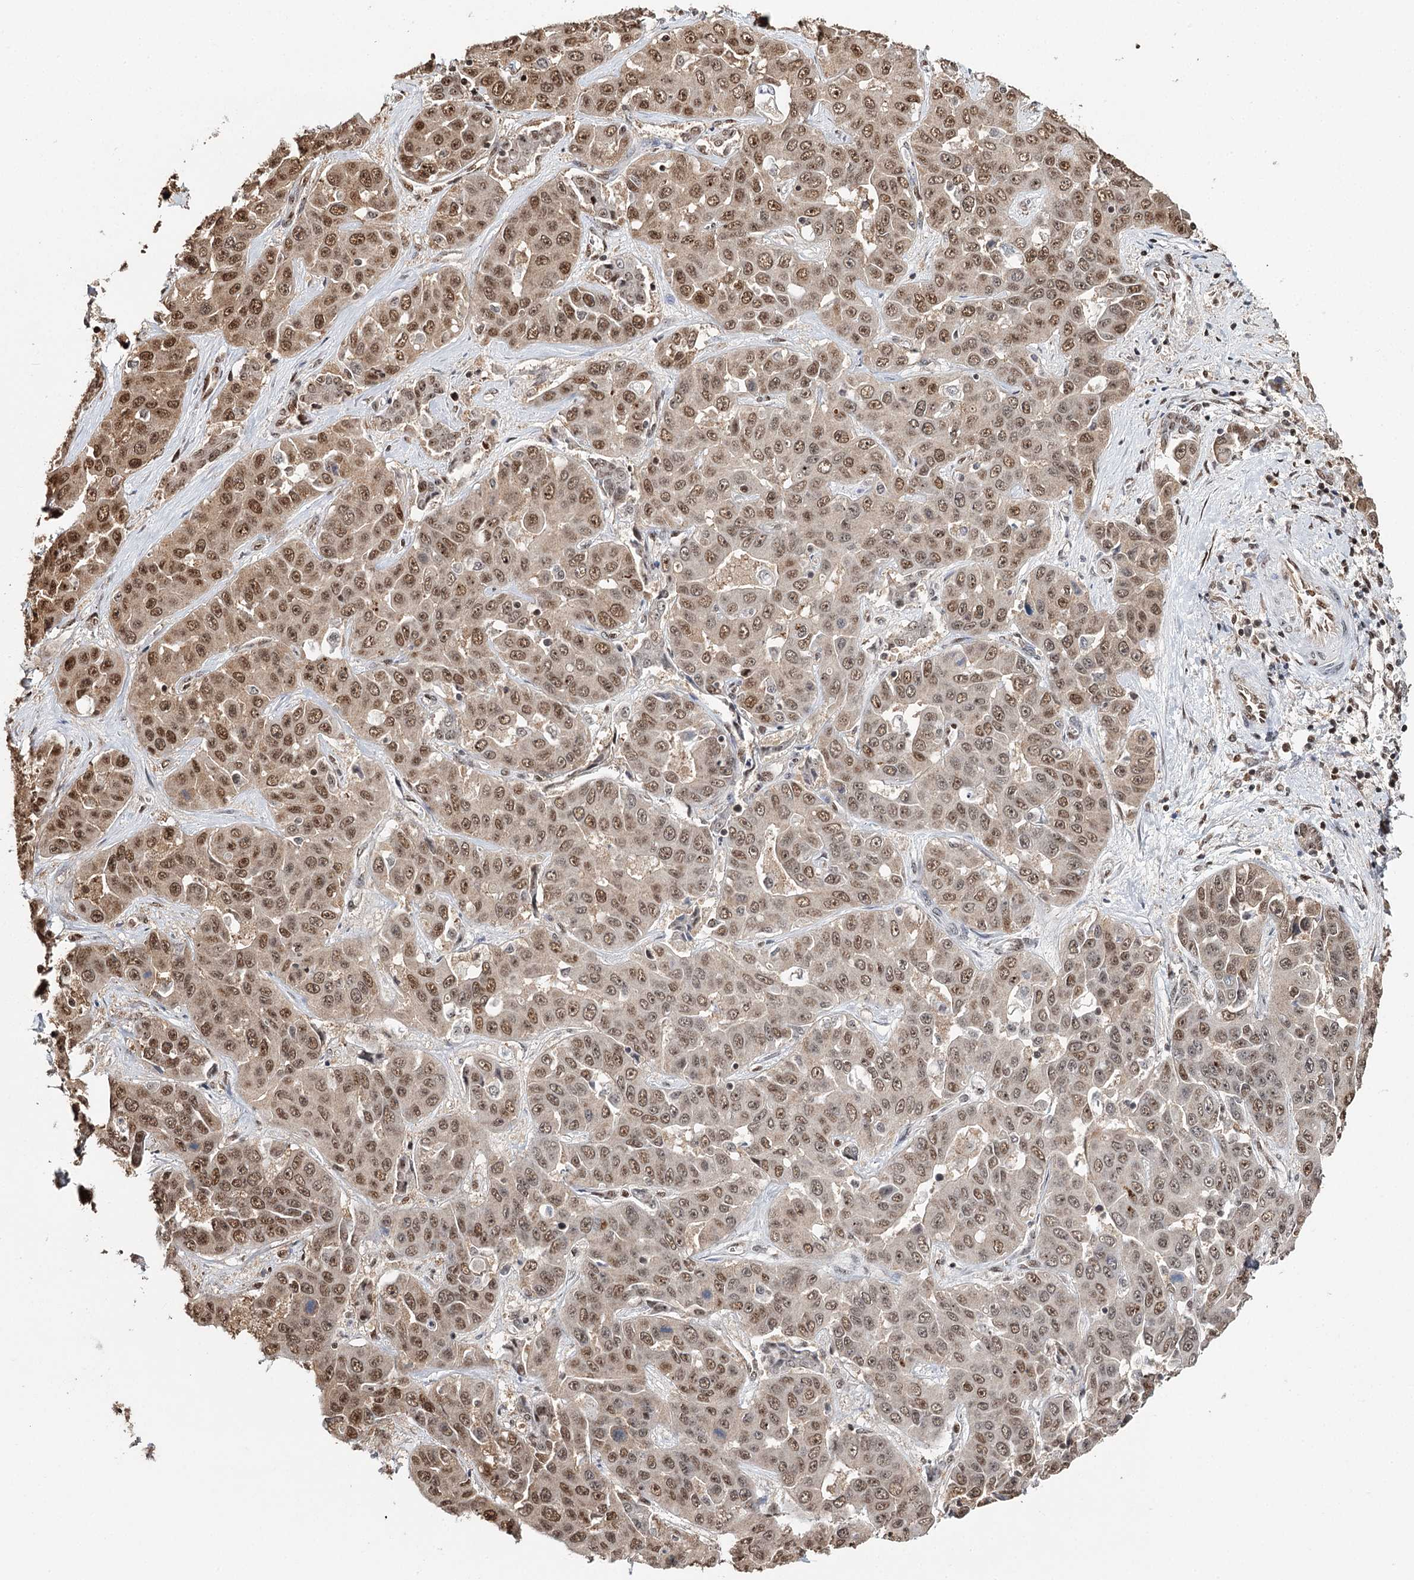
{"staining": {"intensity": "moderate", "quantity": ">75%", "location": "nuclear"}, "tissue": "liver cancer", "cell_type": "Tumor cells", "image_type": "cancer", "snomed": [{"axis": "morphology", "description": "Cholangiocarcinoma"}, {"axis": "topography", "description": "Liver"}], "caption": "Approximately >75% of tumor cells in cholangiocarcinoma (liver) show moderate nuclear protein positivity as visualized by brown immunohistochemical staining.", "gene": "RPS27A", "patient": {"sex": "female", "age": 52}}